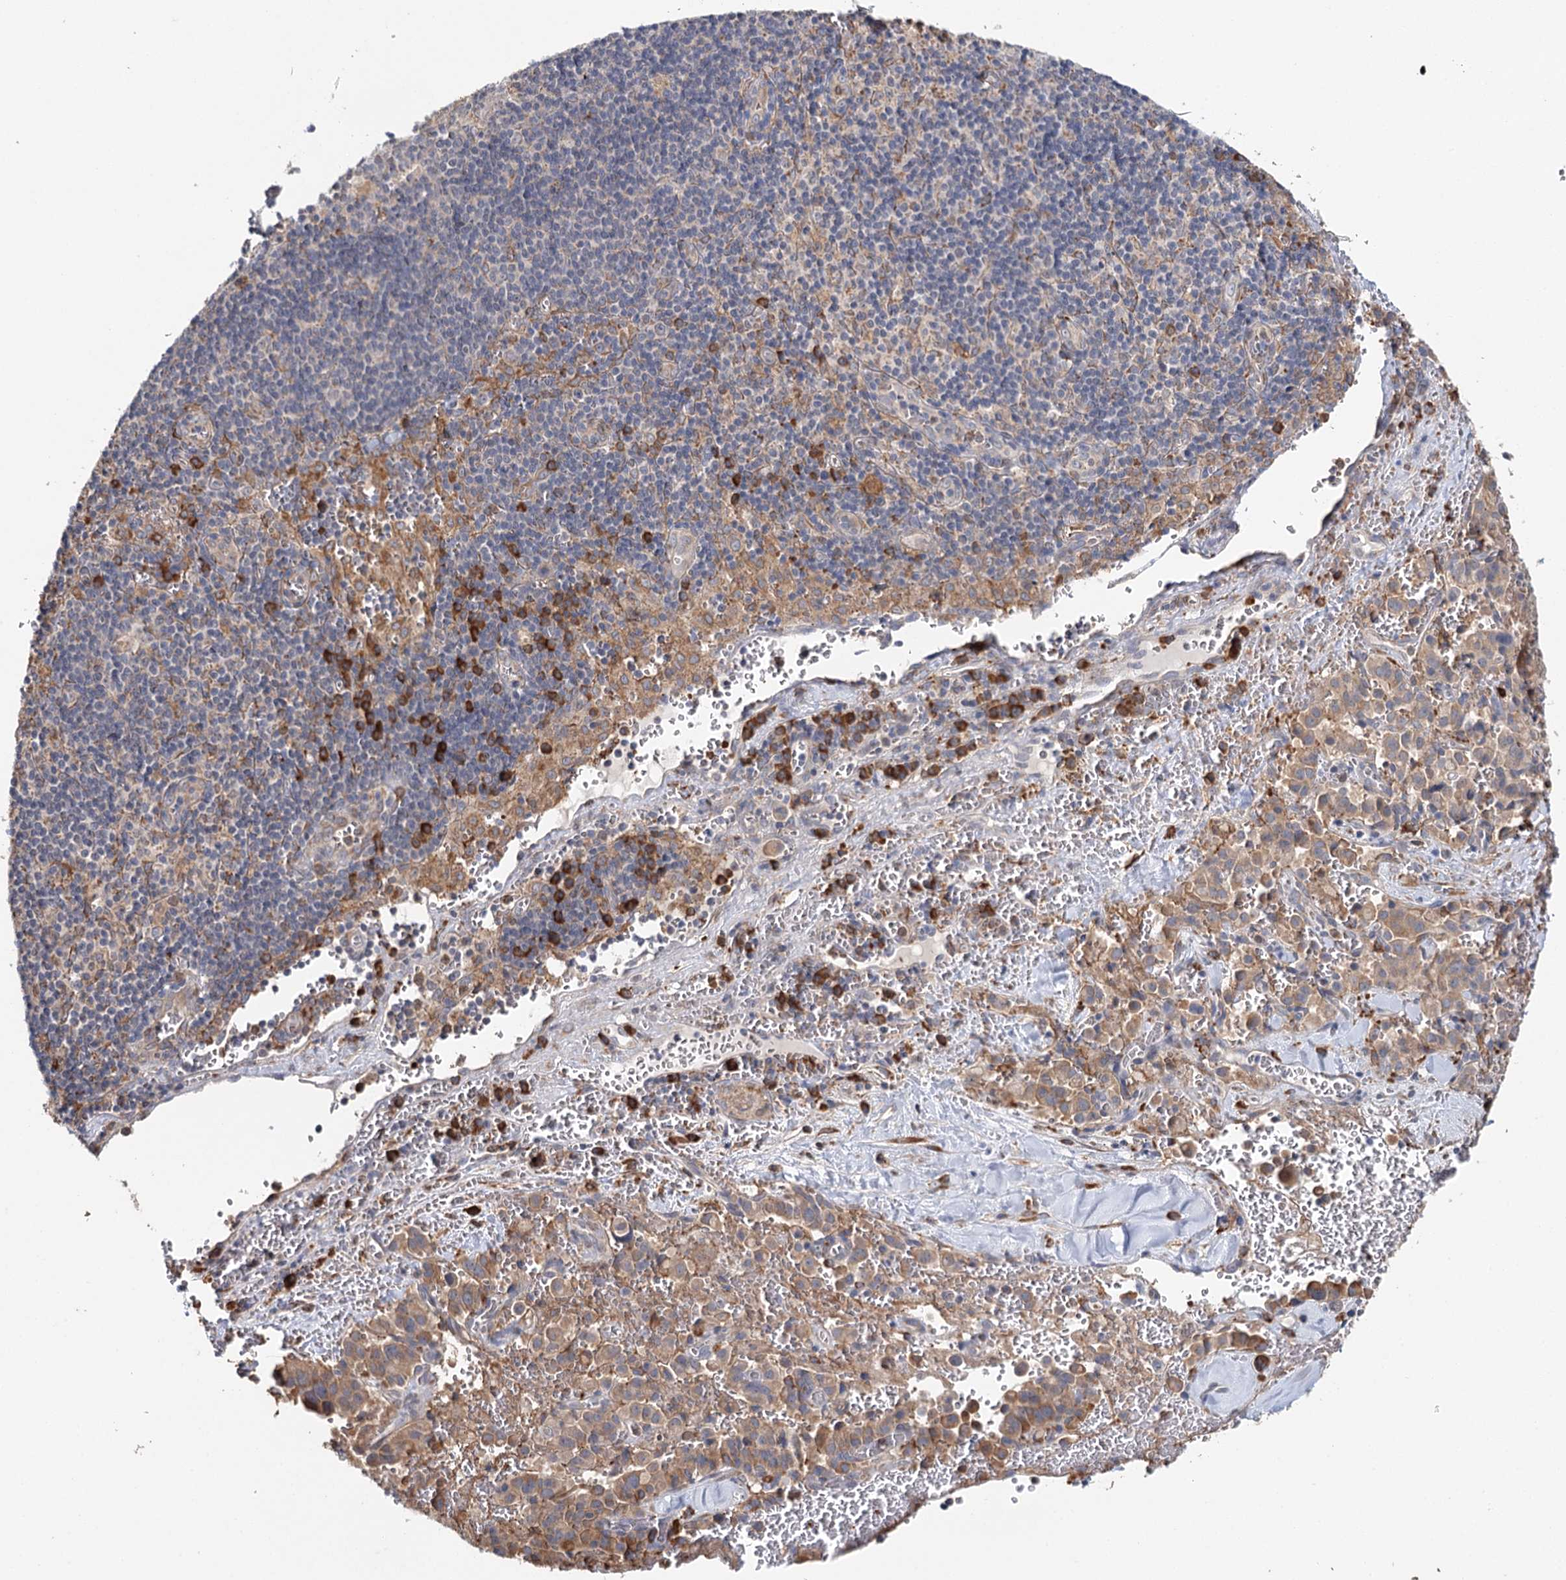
{"staining": {"intensity": "moderate", "quantity": ">75%", "location": "cytoplasmic/membranous"}, "tissue": "pancreatic cancer", "cell_type": "Tumor cells", "image_type": "cancer", "snomed": [{"axis": "morphology", "description": "Adenocarcinoma, NOS"}, {"axis": "topography", "description": "Pancreas"}], "caption": "Immunohistochemical staining of human adenocarcinoma (pancreatic) exhibits moderate cytoplasmic/membranous protein positivity in about >75% of tumor cells.", "gene": "VEGFA", "patient": {"sex": "male", "age": 65}}